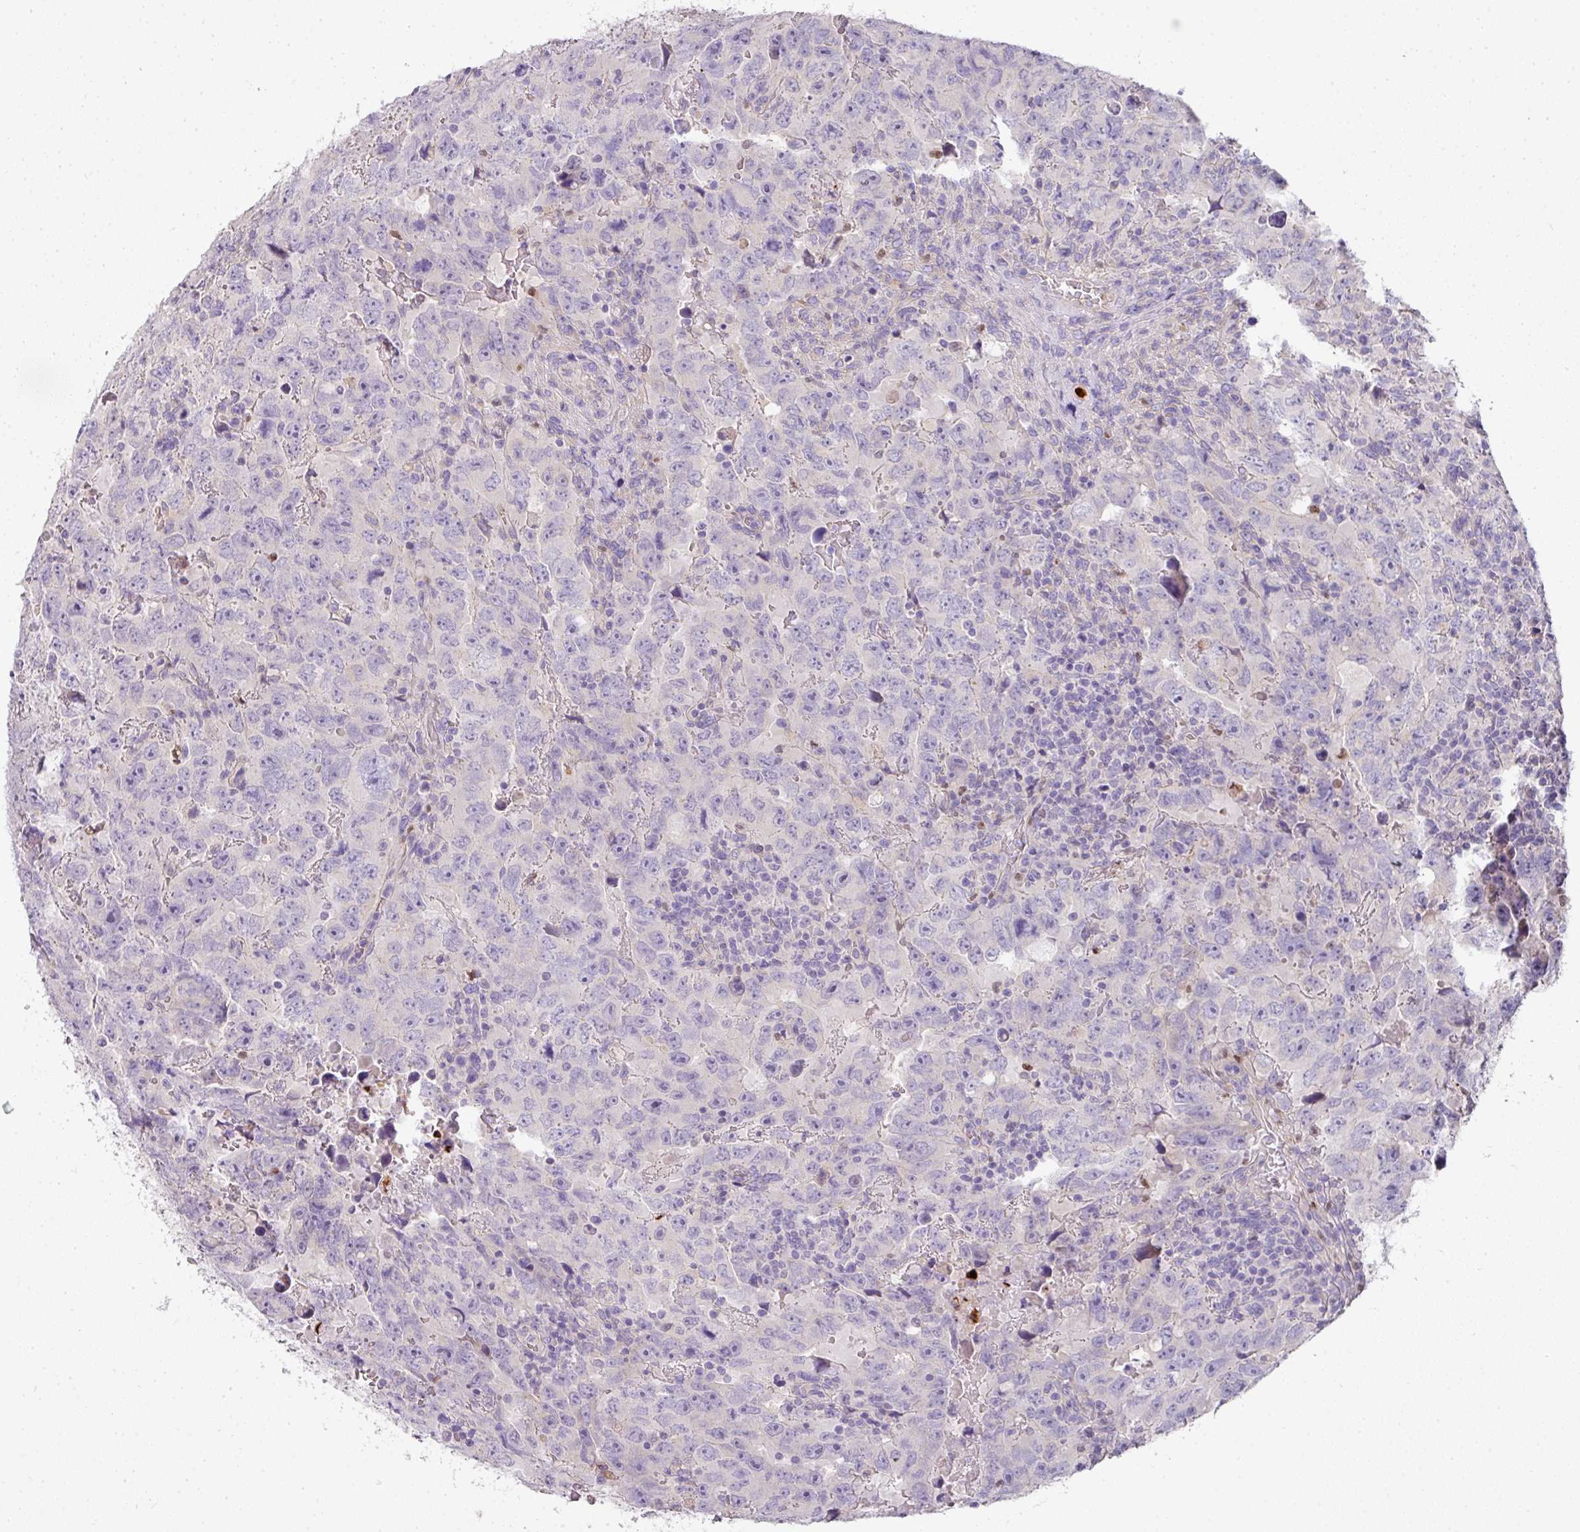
{"staining": {"intensity": "negative", "quantity": "none", "location": "none"}, "tissue": "testis cancer", "cell_type": "Tumor cells", "image_type": "cancer", "snomed": [{"axis": "morphology", "description": "Carcinoma, Embryonal, NOS"}, {"axis": "topography", "description": "Testis"}], "caption": "DAB (3,3'-diaminobenzidine) immunohistochemical staining of human testis embryonal carcinoma exhibits no significant expression in tumor cells.", "gene": "HHEX", "patient": {"sex": "male", "age": 24}}